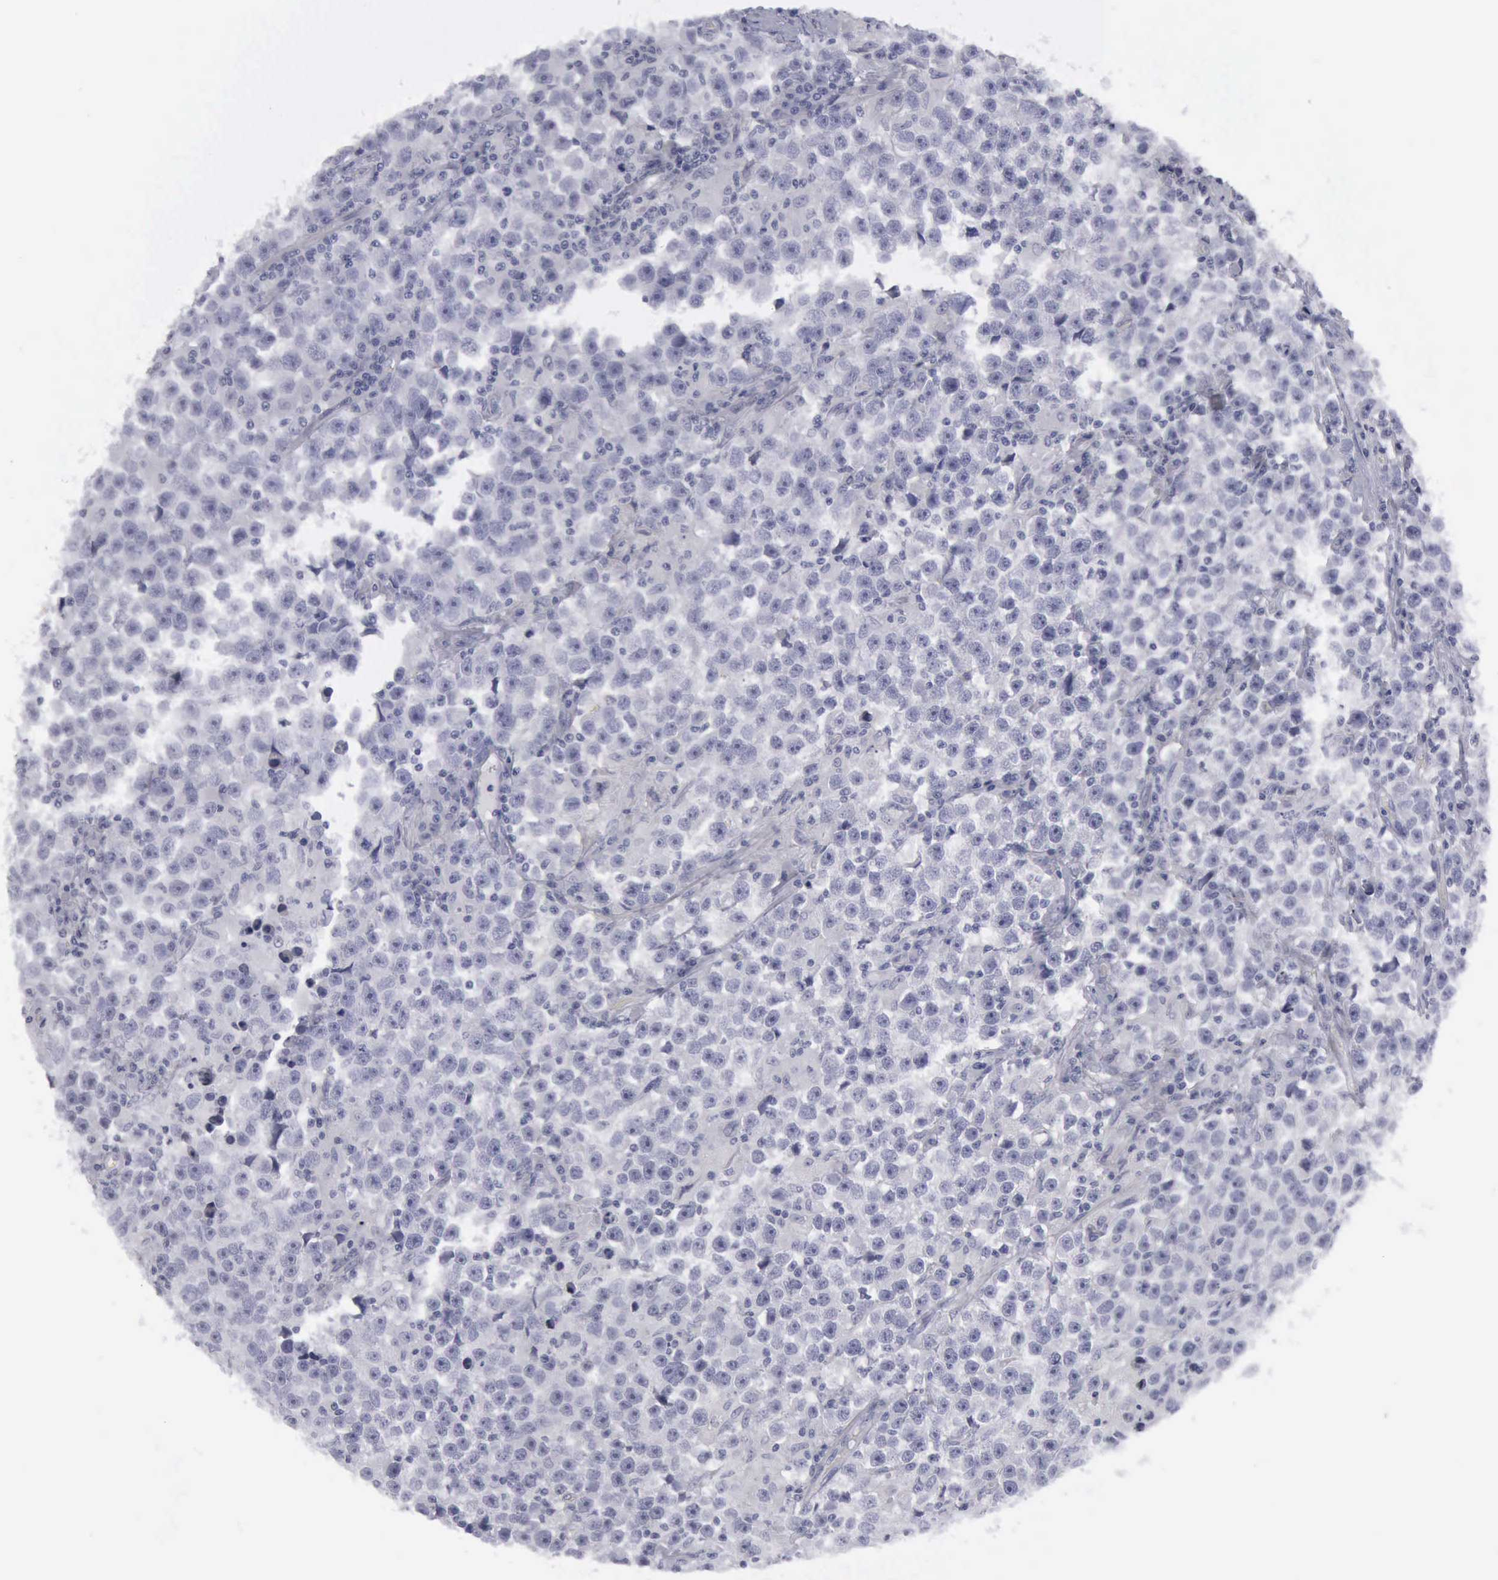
{"staining": {"intensity": "negative", "quantity": "none", "location": "none"}, "tissue": "testis cancer", "cell_type": "Tumor cells", "image_type": "cancer", "snomed": [{"axis": "morphology", "description": "Seminoma, NOS"}, {"axis": "topography", "description": "Testis"}], "caption": "An immunohistochemistry (IHC) micrograph of testis seminoma is shown. There is no staining in tumor cells of testis seminoma. The staining is performed using DAB (3,3'-diaminobenzidine) brown chromogen with nuclei counter-stained in using hematoxylin.", "gene": "KRT13", "patient": {"sex": "male", "age": 33}}